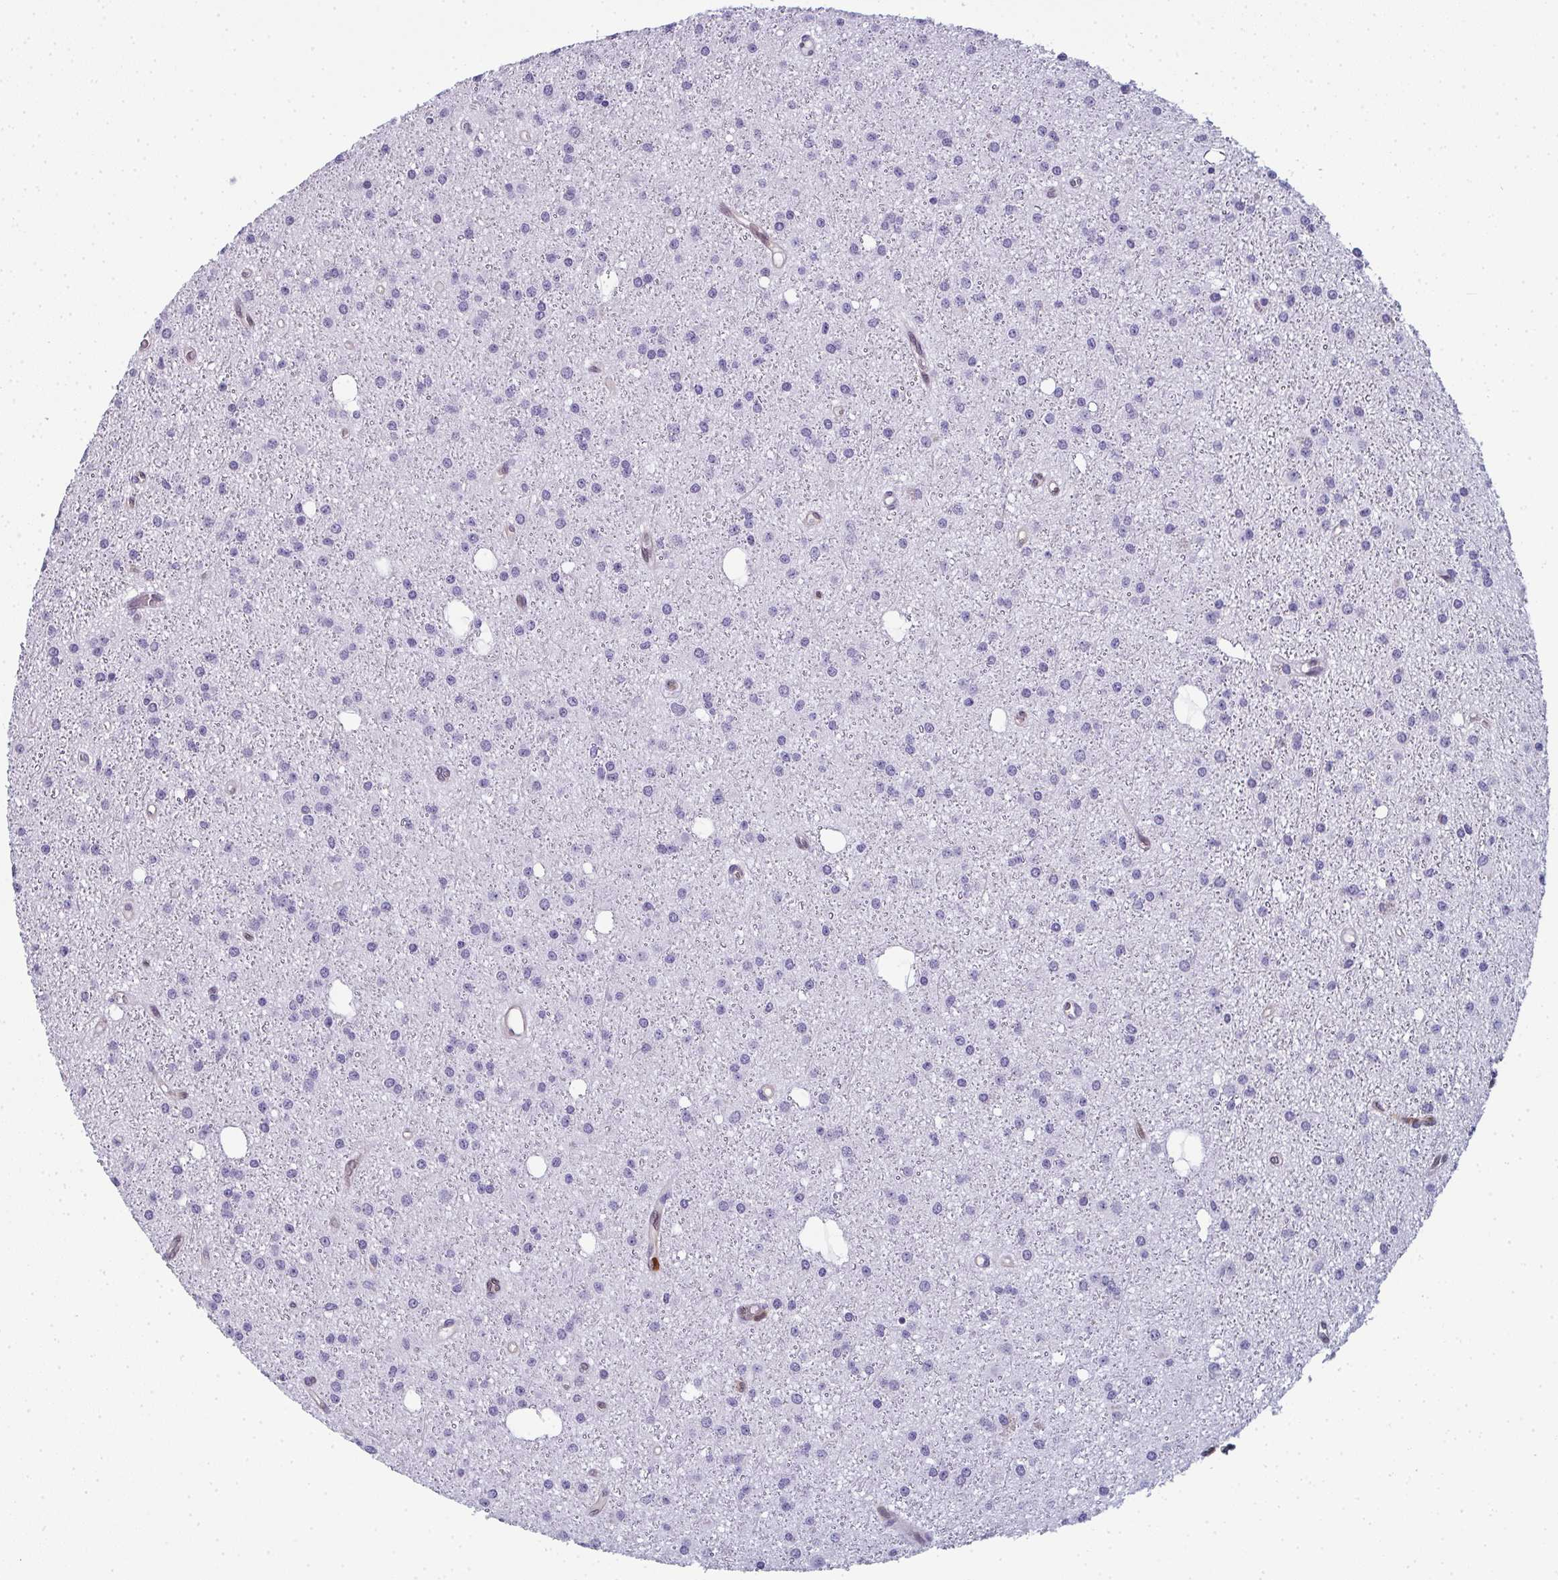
{"staining": {"intensity": "negative", "quantity": "none", "location": "none"}, "tissue": "glioma", "cell_type": "Tumor cells", "image_type": "cancer", "snomed": [{"axis": "morphology", "description": "Glioma, malignant, Low grade"}, {"axis": "topography", "description": "Brain"}], "caption": "An immunohistochemistry histopathology image of malignant glioma (low-grade) is shown. There is no staining in tumor cells of malignant glioma (low-grade).", "gene": "CDA", "patient": {"sex": "male", "age": 27}}